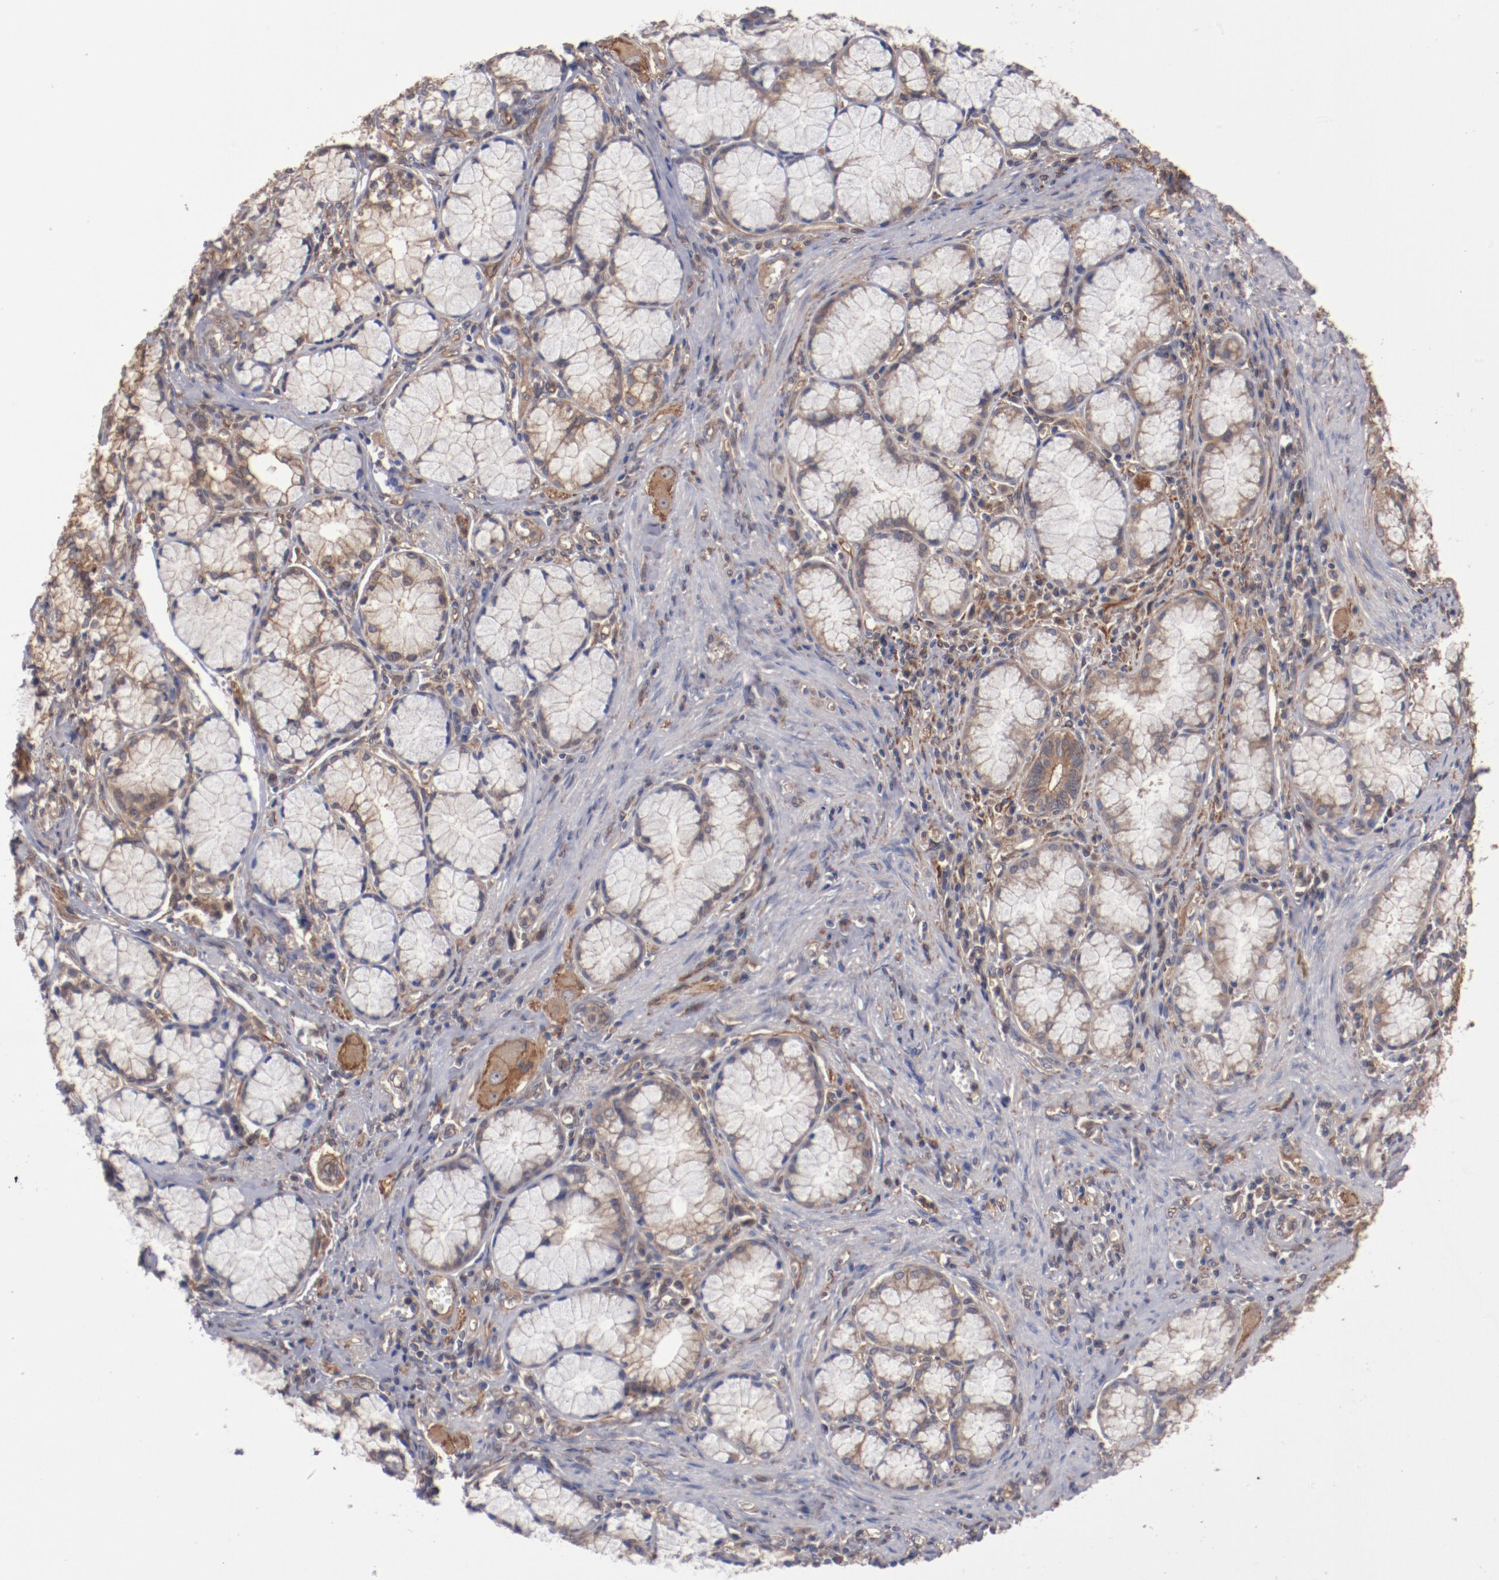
{"staining": {"intensity": "moderate", "quantity": ">75%", "location": "cytoplasmic/membranous"}, "tissue": "pancreatic cancer", "cell_type": "Tumor cells", "image_type": "cancer", "snomed": [{"axis": "morphology", "description": "Adenocarcinoma, NOS"}, {"axis": "topography", "description": "Pancreas"}], "caption": "This is a photomicrograph of immunohistochemistry (IHC) staining of pancreatic cancer (adenocarcinoma), which shows moderate positivity in the cytoplasmic/membranous of tumor cells.", "gene": "DNAAF2", "patient": {"sex": "male", "age": 77}}